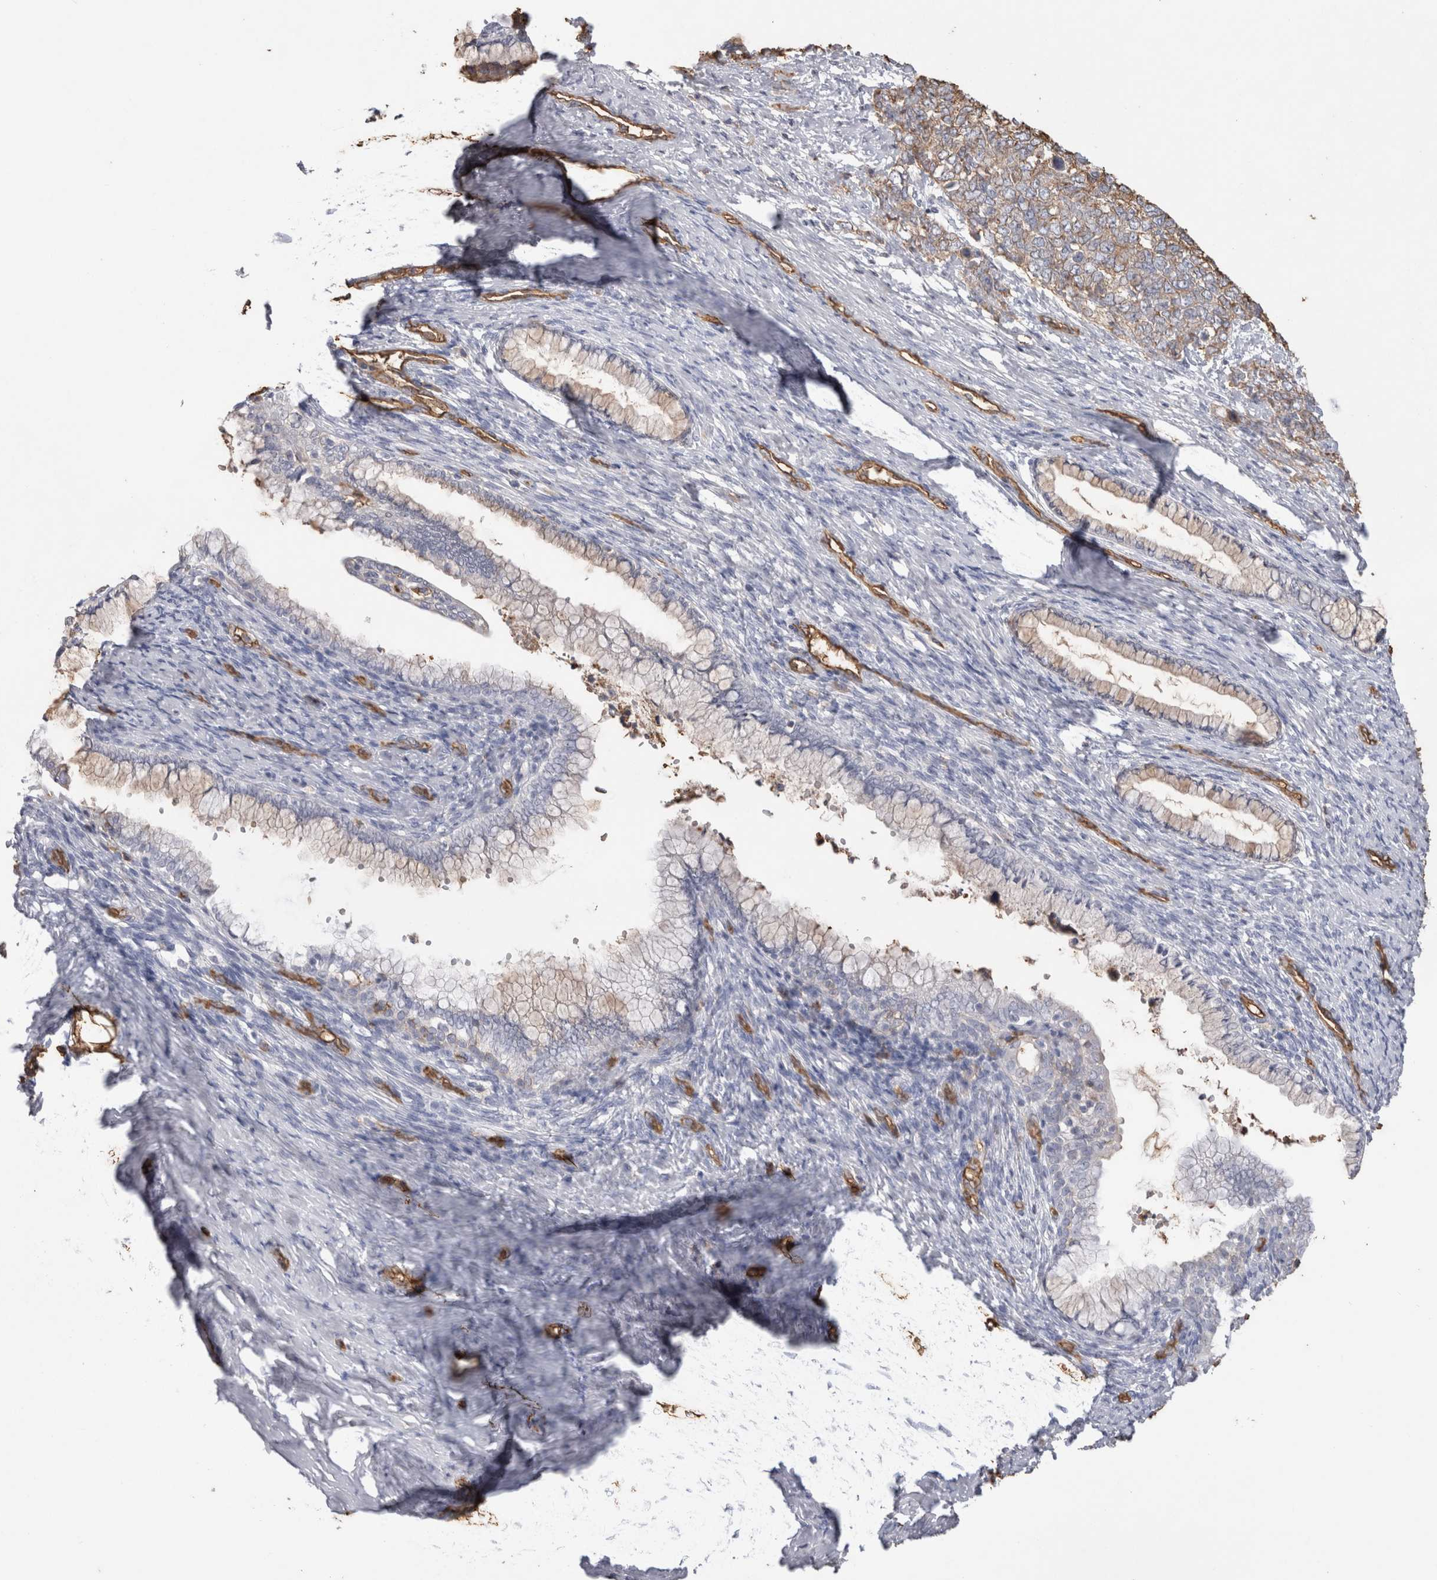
{"staining": {"intensity": "weak", "quantity": "25%-75%", "location": "cytoplasmic/membranous"}, "tissue": "cervical cancer", "cell_type": "Tumor cells", "image_type": "cancer", "snomed": [{"axis": "morphology", "description": "Squamous cell carcinoma, NOS"}, {"axis": "topography", "description": "Cervix"}], "caption": "The image exhibits staining of cervical squamous cell carcinoma, revealing weak cytoplasmic/membranous protein expression (brown color) within tumor cells.", "gene": "IL17RC", "patient": {"sex": "female", "age": 63}}